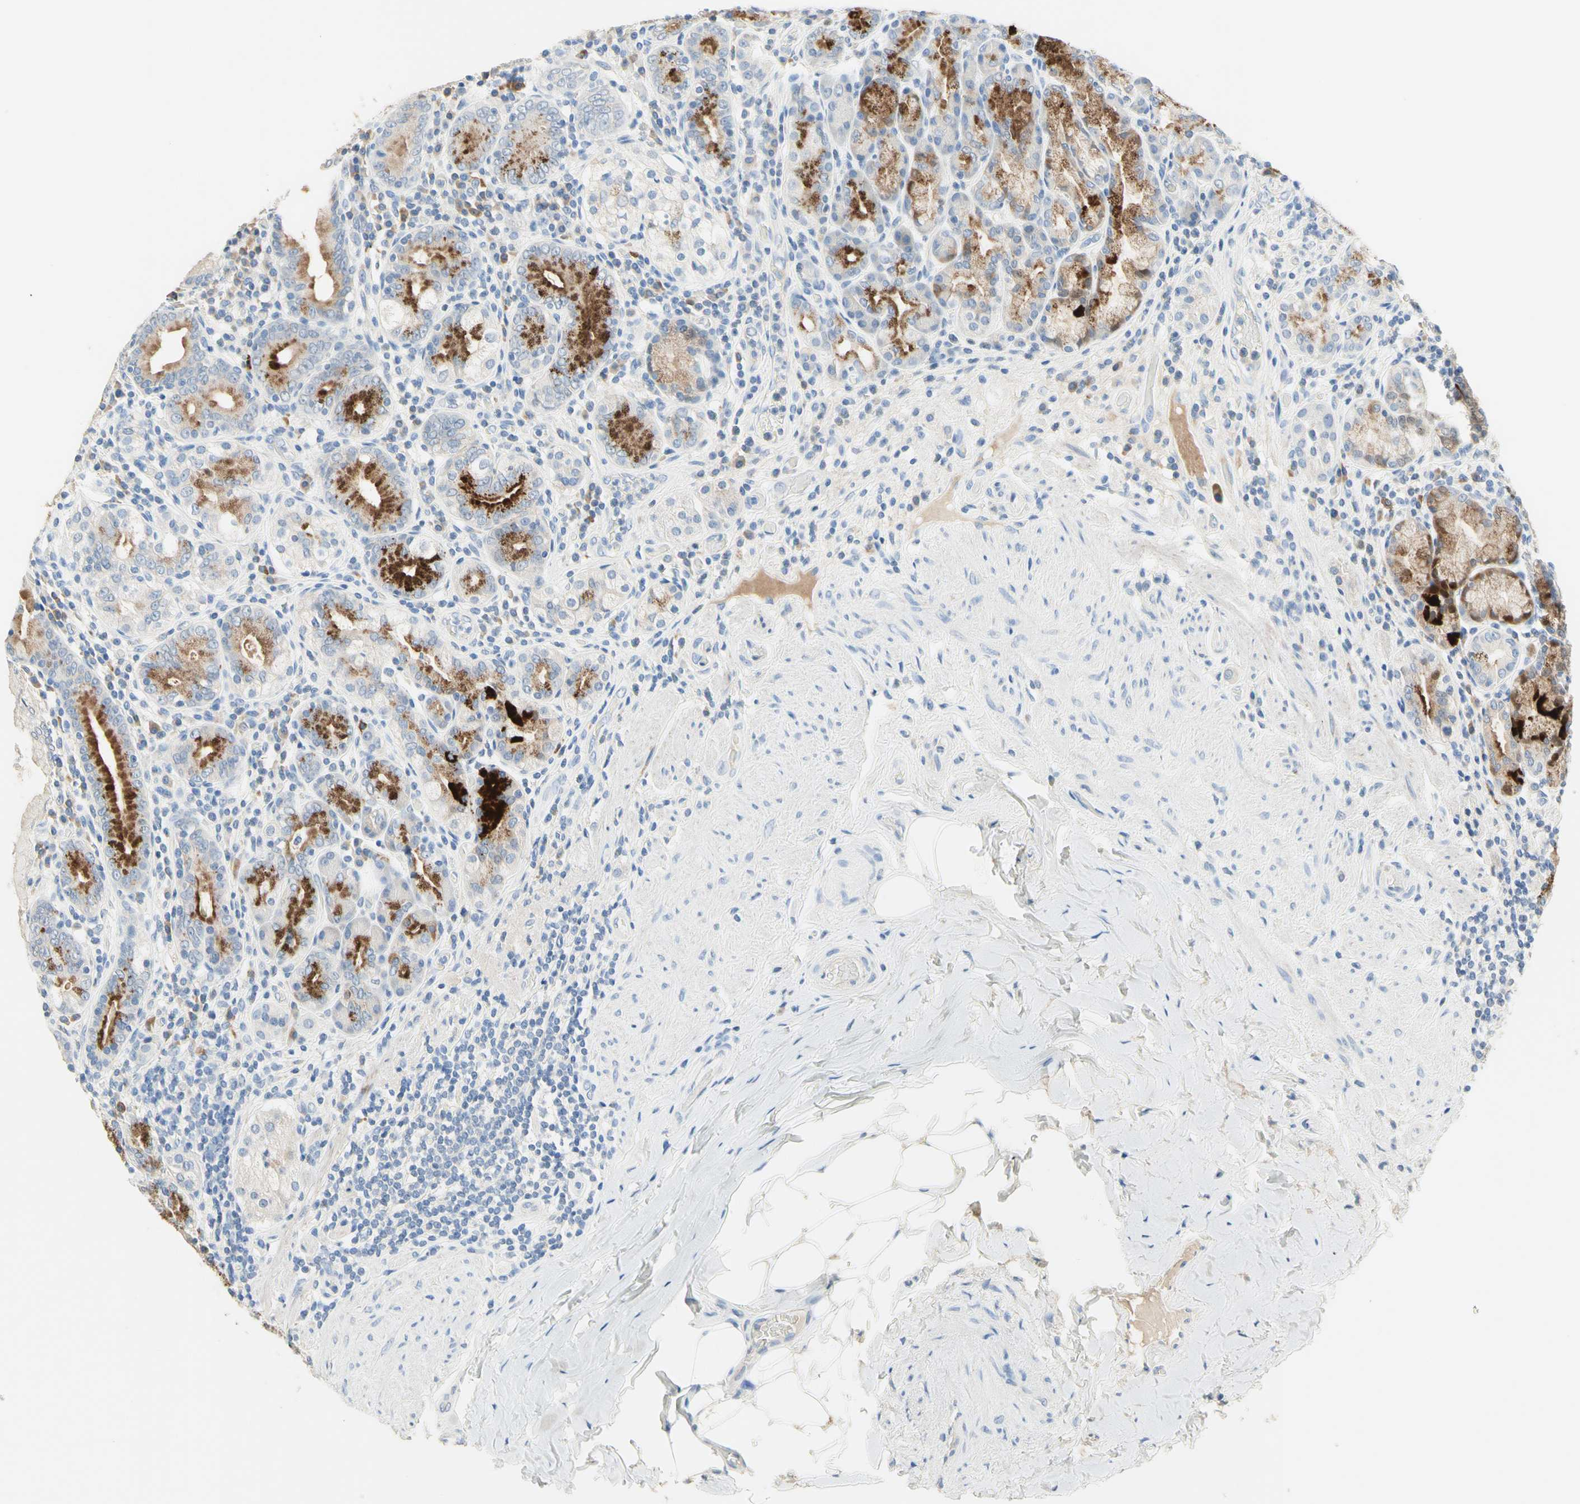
{"staining": {"intensity": "strong", "quantity": "25%-75%", "location": "cytoplasmic/membranous"}, "tissue": "stomach", "cell_type": "Glandular cells", "image_type": "normal", "snomed": [{"axis": "morphology", "description": "Normal tissue, NOS"}, {"axis": "topography", "description": "Stomach, lower"}], "caption": "DAB (3,3'-diaminobenzidine) immunohistochemical staining of benign human stomach demonstrates strong cytoplasmic/membranous protein staining in approximately 25%-75% of glandular cells.", "gene": "NECTIN4", "patient": {"sex": "female", "age": 76}}